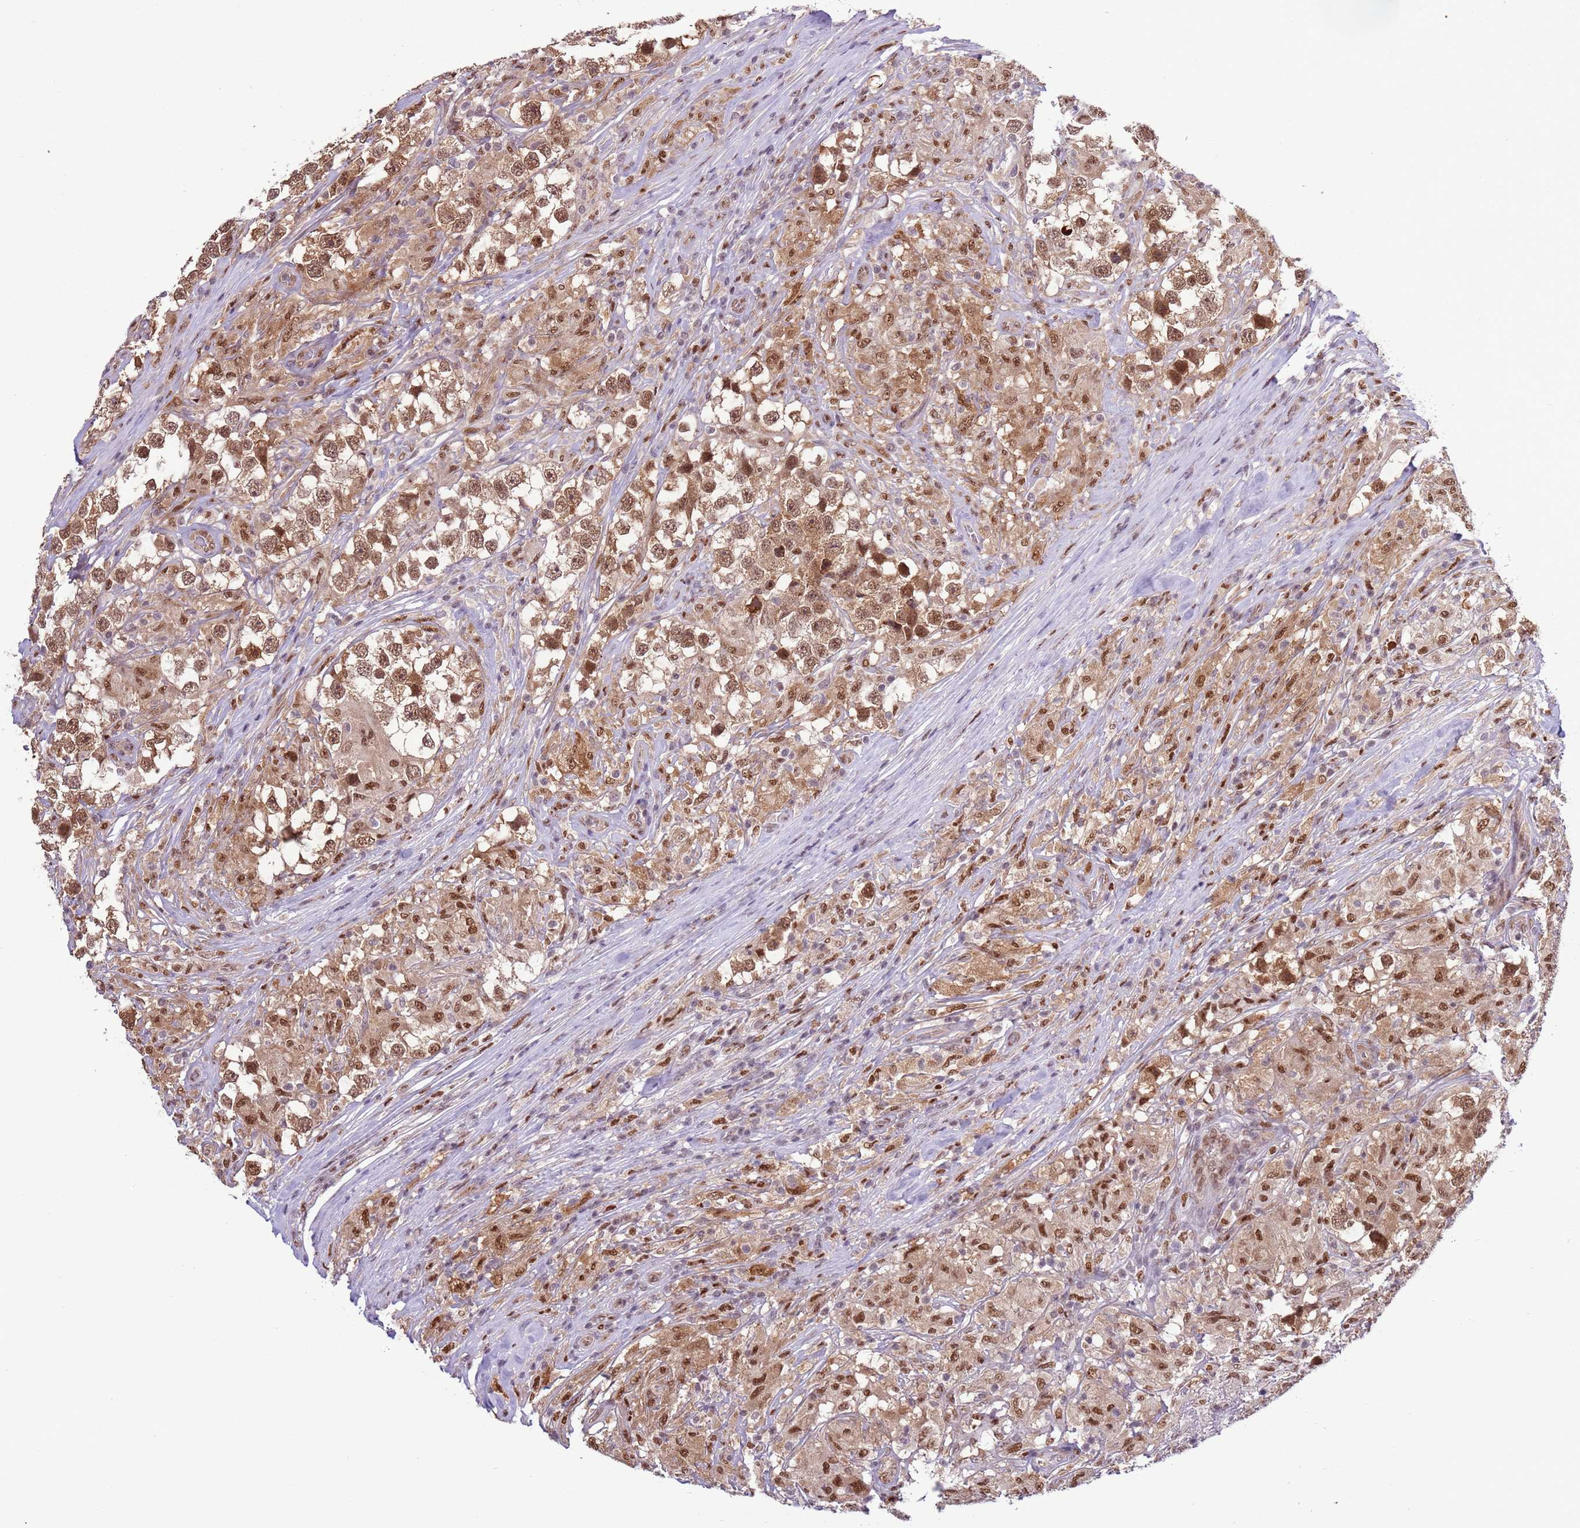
{"staining": {"intensity": "moderate", "quantity": ">75%", "location": "nuclear"}, "tissue": "testis cancer", "cell_type": "Tumor cells", "image_type": "cancer", "snomed": [{"axis": "morphology", "description": "Seminoma, NOS"}, {"axis": "topography", "description": "Testis"}], "caption": "Testis cancer stained for a protein (brown) displays moderate nuclear positive expression in about >75% of tumor cells.", "gene": "PRPF6", "patient": {"sex": "male", "age": 46}}